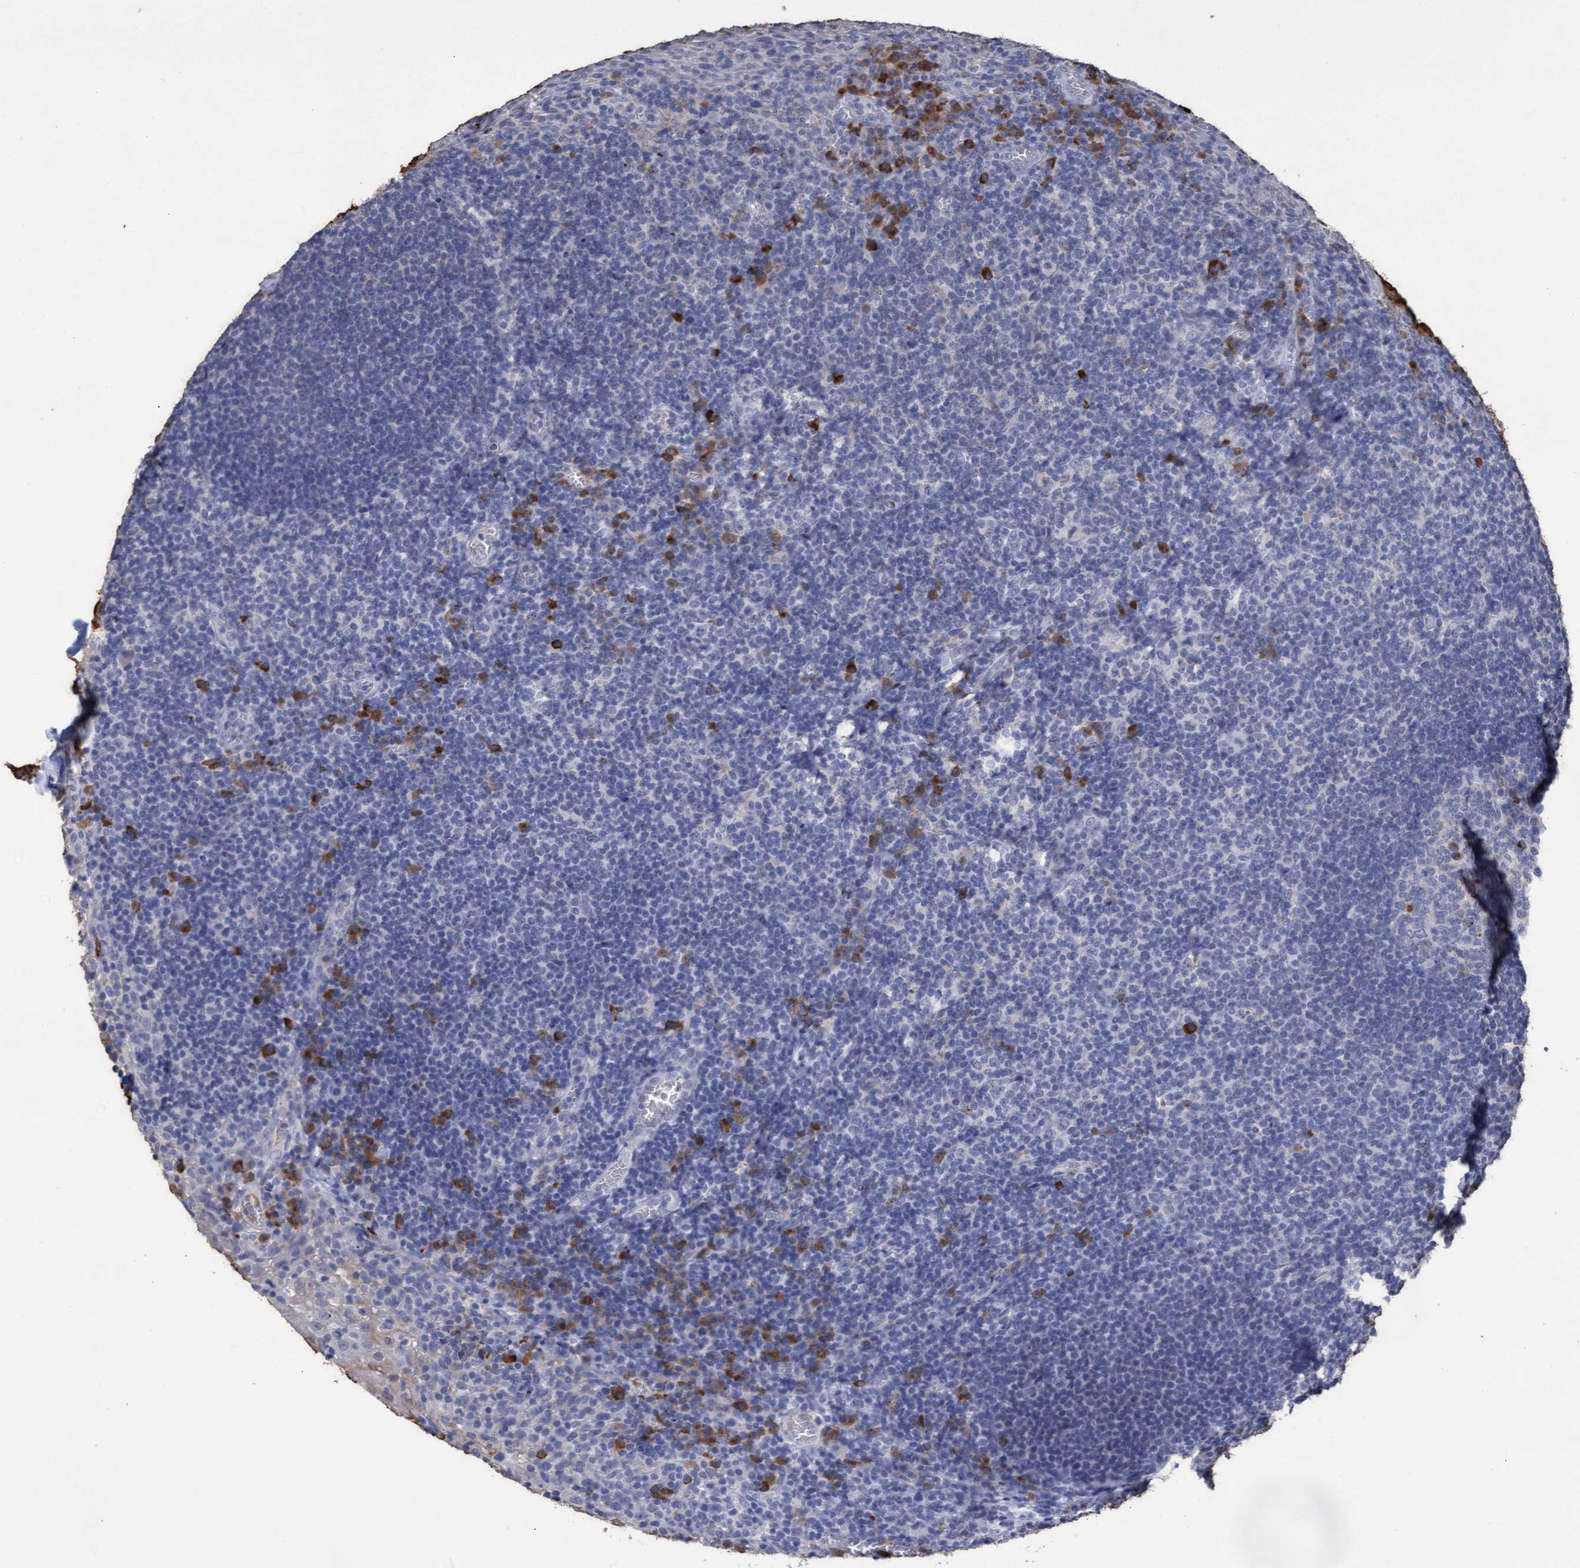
{"staining": {"intensity": "negative", "quantity": "none", "location": "none"}, "tissue": "tonsil", "cell_type": "Germinal center cells", "image_type": "normal", "snomed": [{"axis": "morphology", "description": "Normal tissue, NOS"}, {"axis": "topography", "description": "Tonsil"}], "caption": "Human tonsil stained for a protein using immunohistochemistry (IHC) demonstrates no staining in germinal center cells.", "gene": "GPR39", "patient": {"sex": "male", "age": 37}}